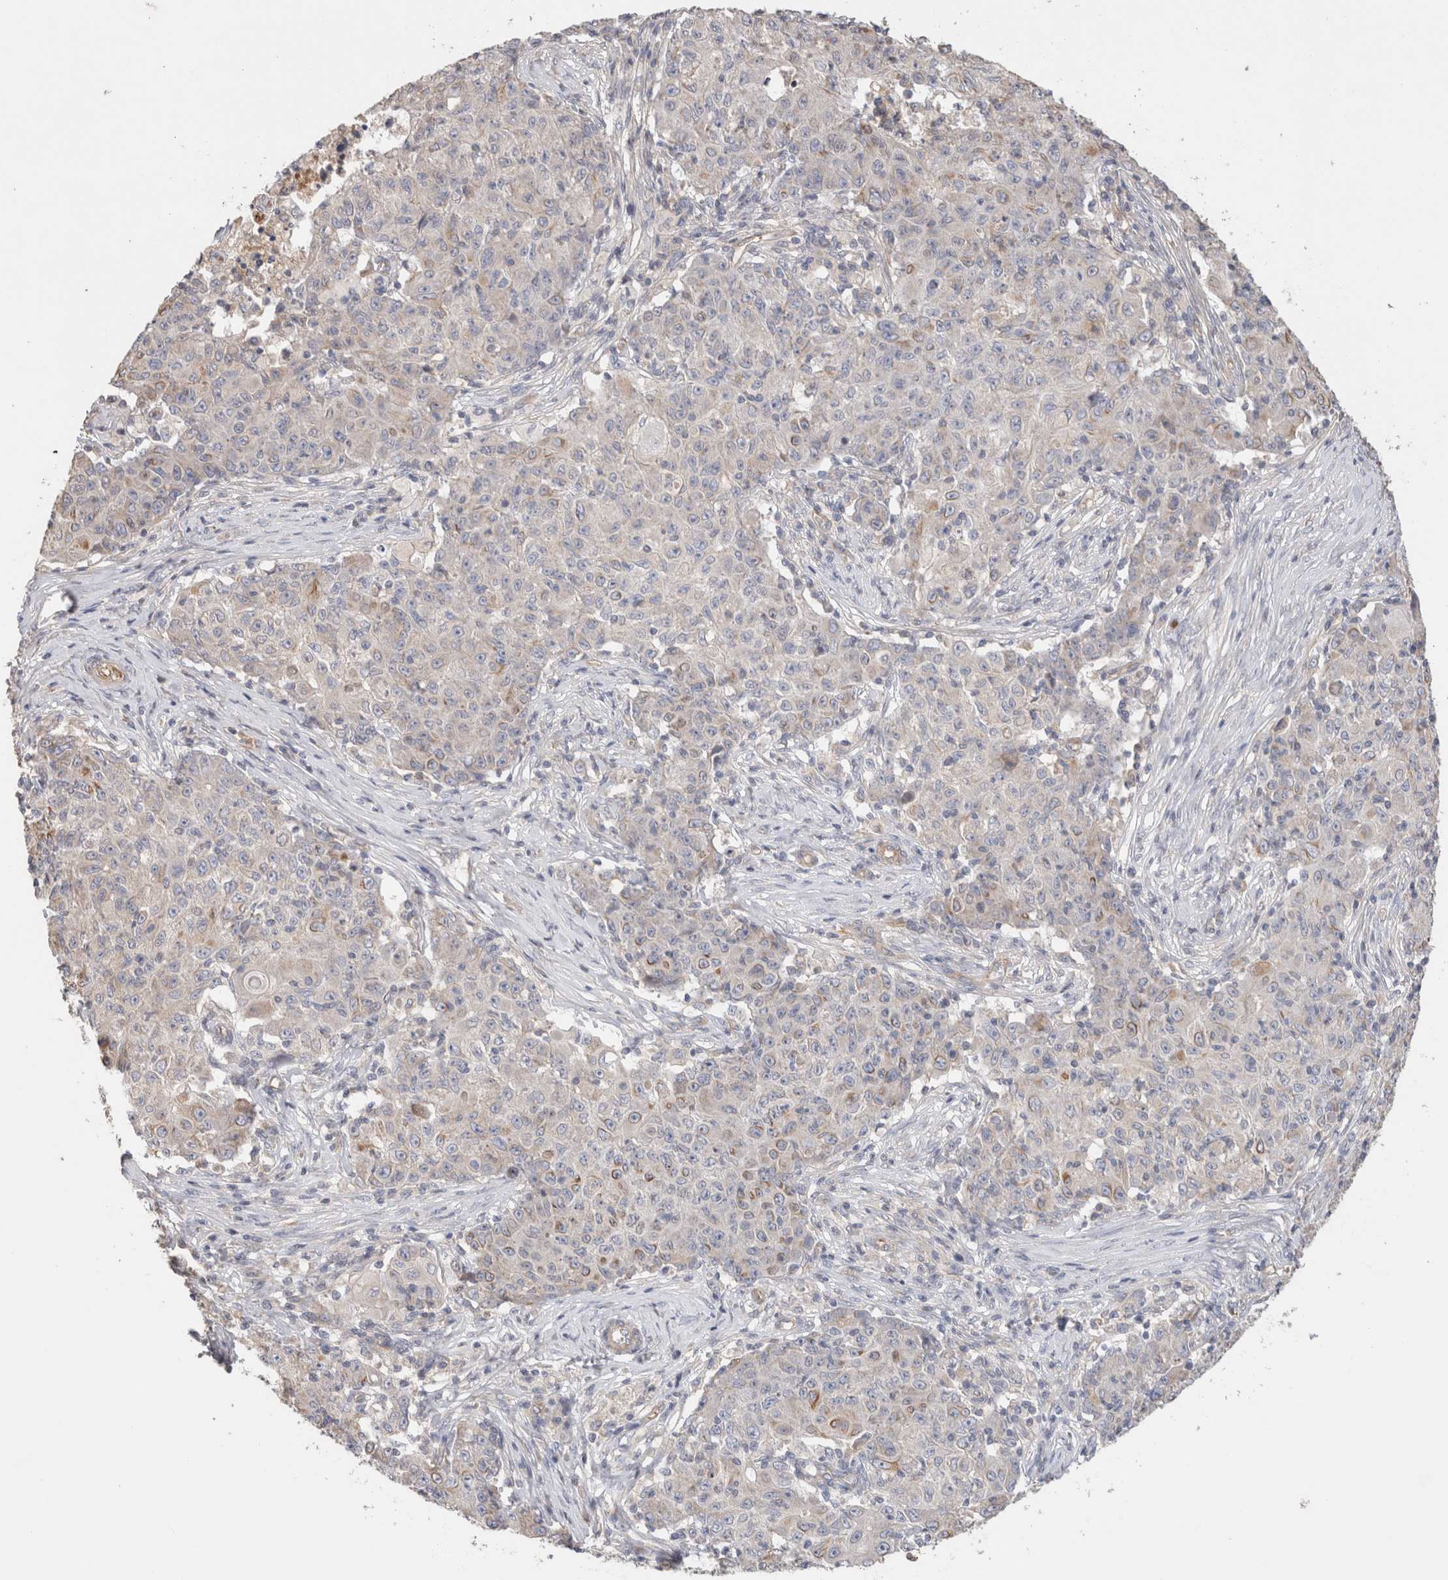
{"staining": {"intensity": "weak", "quantity": "<25%", "location": "cytoplasmic/membranous"}, "tissue": "ovarian cancer", "cell_type": "Tumor cells", "image_type": "cancer", "snomed": [{"axis": "morphology", "description": "Carcinoma, endometroid"}, {"axis": "topography", "description": "Ovary"}], "caption": "High power microscopy image of an IHC photomicrograph of ovarian cancer (endometroid carcinoma), revealing no significant positivity in tumor cells.", "gene": "PROS1", "patient": {"sex": "female", "age": 42}}